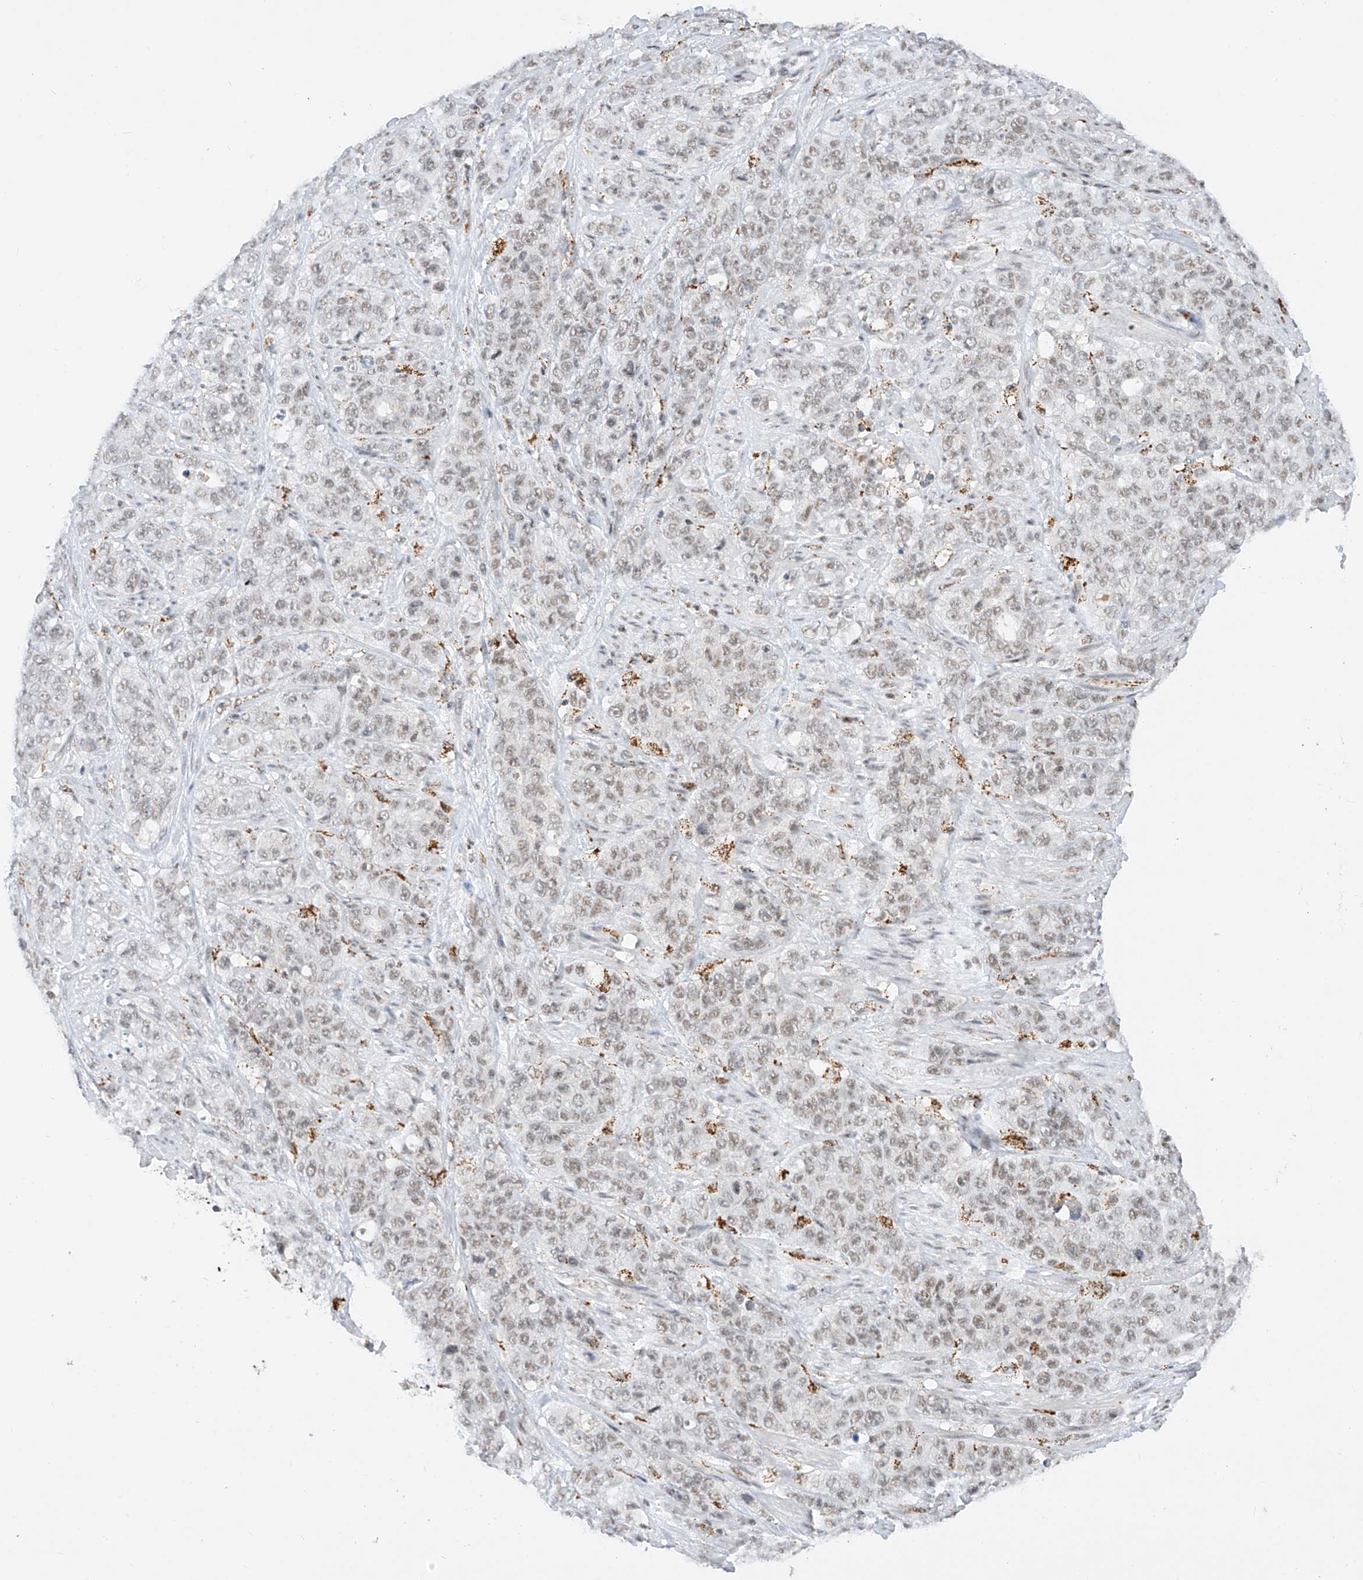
{"staining": {"intensity": "weak", "quantity": "25%-75%", "location": "nuclear"}, "tissue": "stomach cancer", "cell_type": "Tumor cells", "image_type": "cancer", "snomed": [{"axis": "morphology", "description": "Adenocarcinoma, NOS"}, {"axis": "topography", "description": "Stomach"}], "caption": "A brown stain labels weak nuclear positivity of a protein in human stomach adenocarcinoma tumor cells.", "gene": "NRF1", "patient": {"sex": "male", "age": 48}}